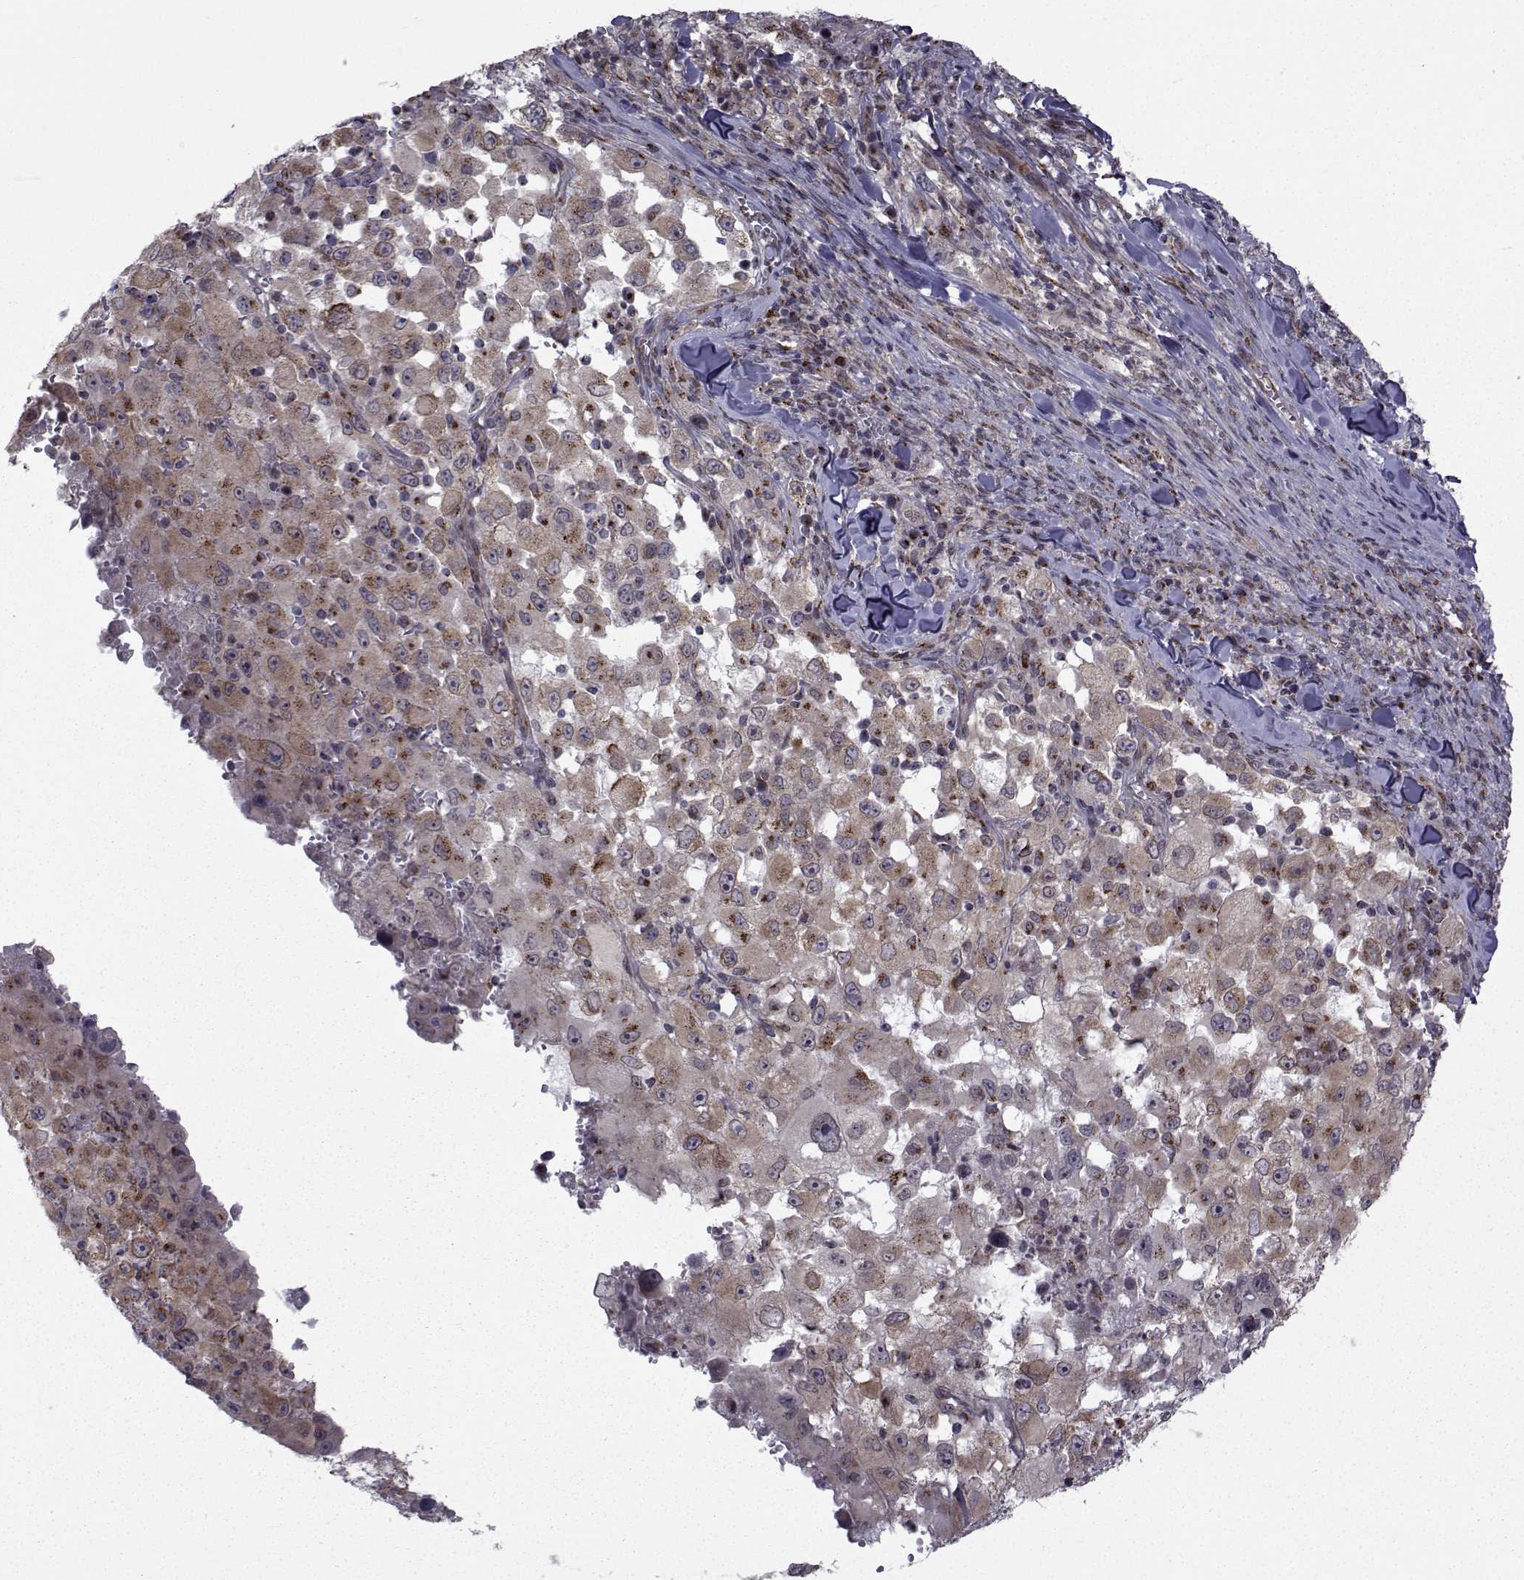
{"staining": {"intensity": "weak", "quantity": "25%-75%", "location": "cytoplasmic/membranous"}, "tissue": "melanoma", "cell_type": "Tumor cells", "image_type": "cancer", "snomed": [{"axis": "morphology", "description": "Malignant melanoma, Metastatic site"}, {"axis": "topography", "description": "Soft tissue"}], "caption": "This photomicrograph exhibits melanoma stained with immunohistochemistry (IHC) to label a protein in brown. The cytoplasmic/membranous of tumor cells show weak positivity for the protein. Nuclei are counter-stained blue.", "gene": "ATP6V1C2", "patient": {"sex": "male", "age": 50}}